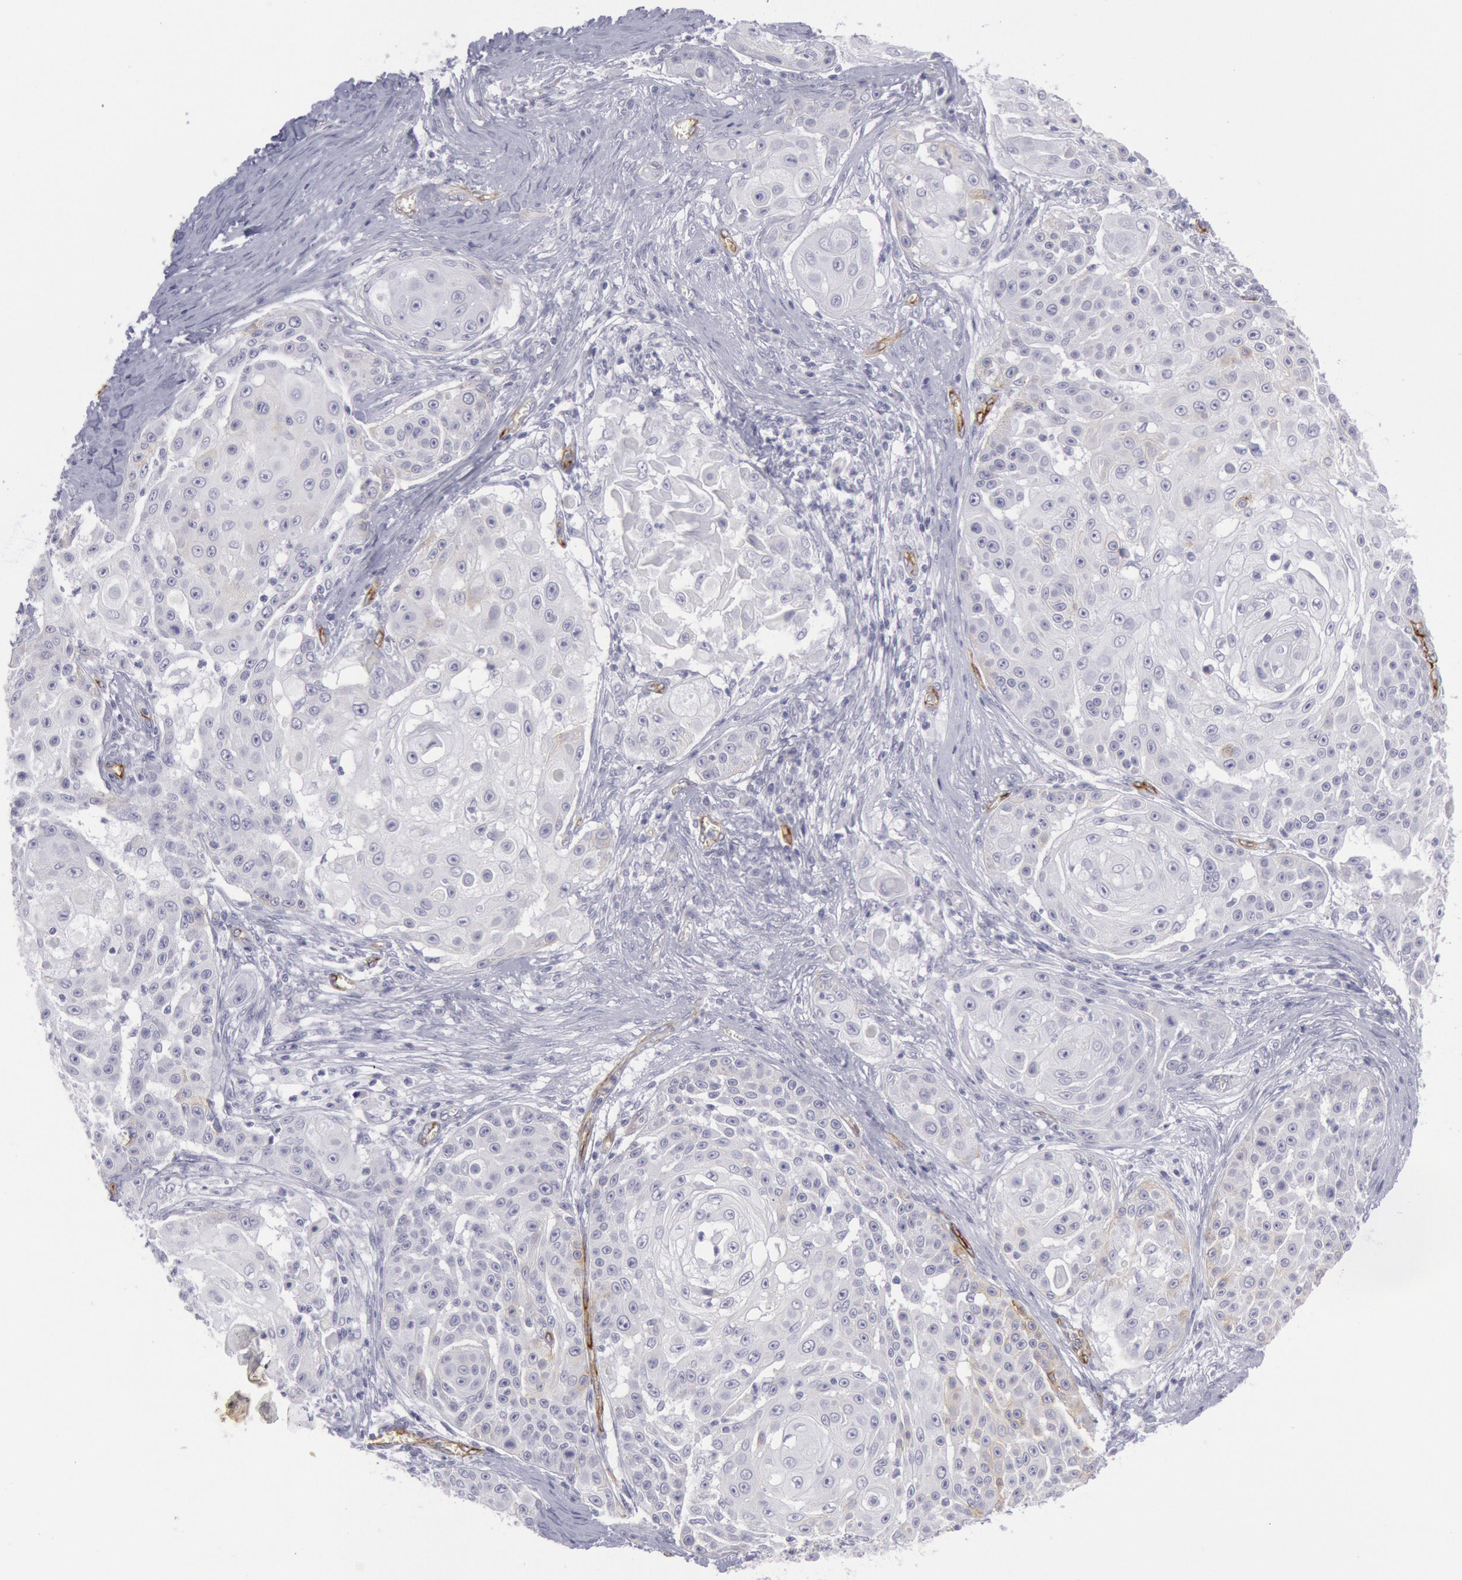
{"staining": {"intensity": "negative", "quantity": "none", "location": "none"}, "tissue": "skin cancer", "cell_type": "Tumor cells", "image_type": "cancer", "snomed": [{"axis": "morphology", "description": "Squamous cell carcinoma, NOS"}, {"axis": "topography", "description": "Skin"}], "caption": "Immunohistochemistry (IHC) of human skin cancer reveals no staining in tumor cells.", "gene": "CDH13", "patient": {"sex": "female", "age": 57}}